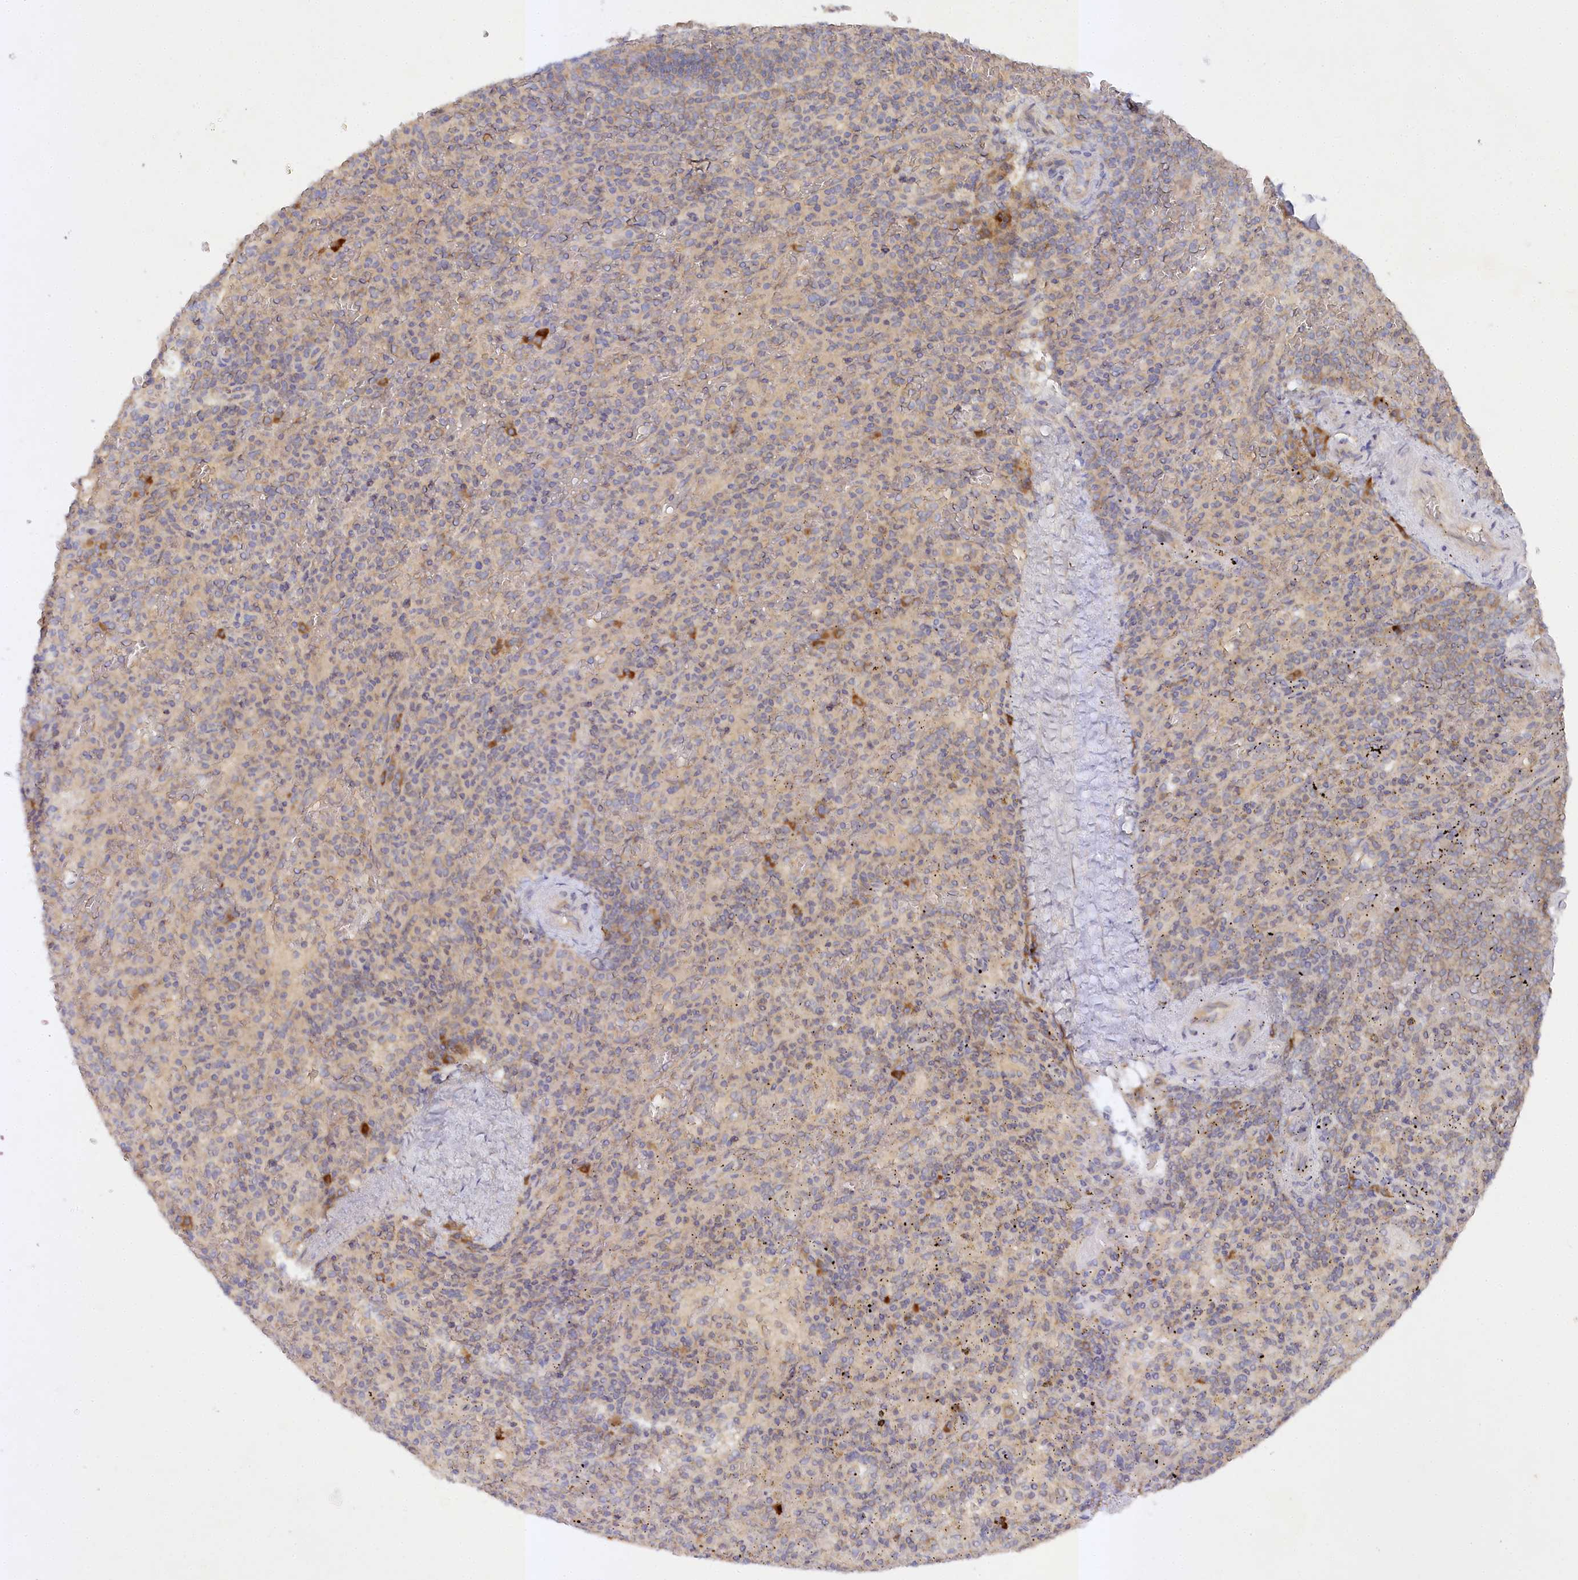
{"staining": {"intensity": "weak", "quantity": "<25%", "location": "cytoplasmic/membranous"}, "tissue": "spleen", "cell_type": "Cells in red pulp", "image_type": "normal", "snomed": [{"axis": "morphology", "description": "Normal tissue, NOS"}, {"axis": "topography", "description": "Spleen"}], "caption": "The histopathology image shows no staining of cells in red pulp in benign spleen.", "gene": "TRAF3IP1", "patient": {"sex": "male", "age": 82}}